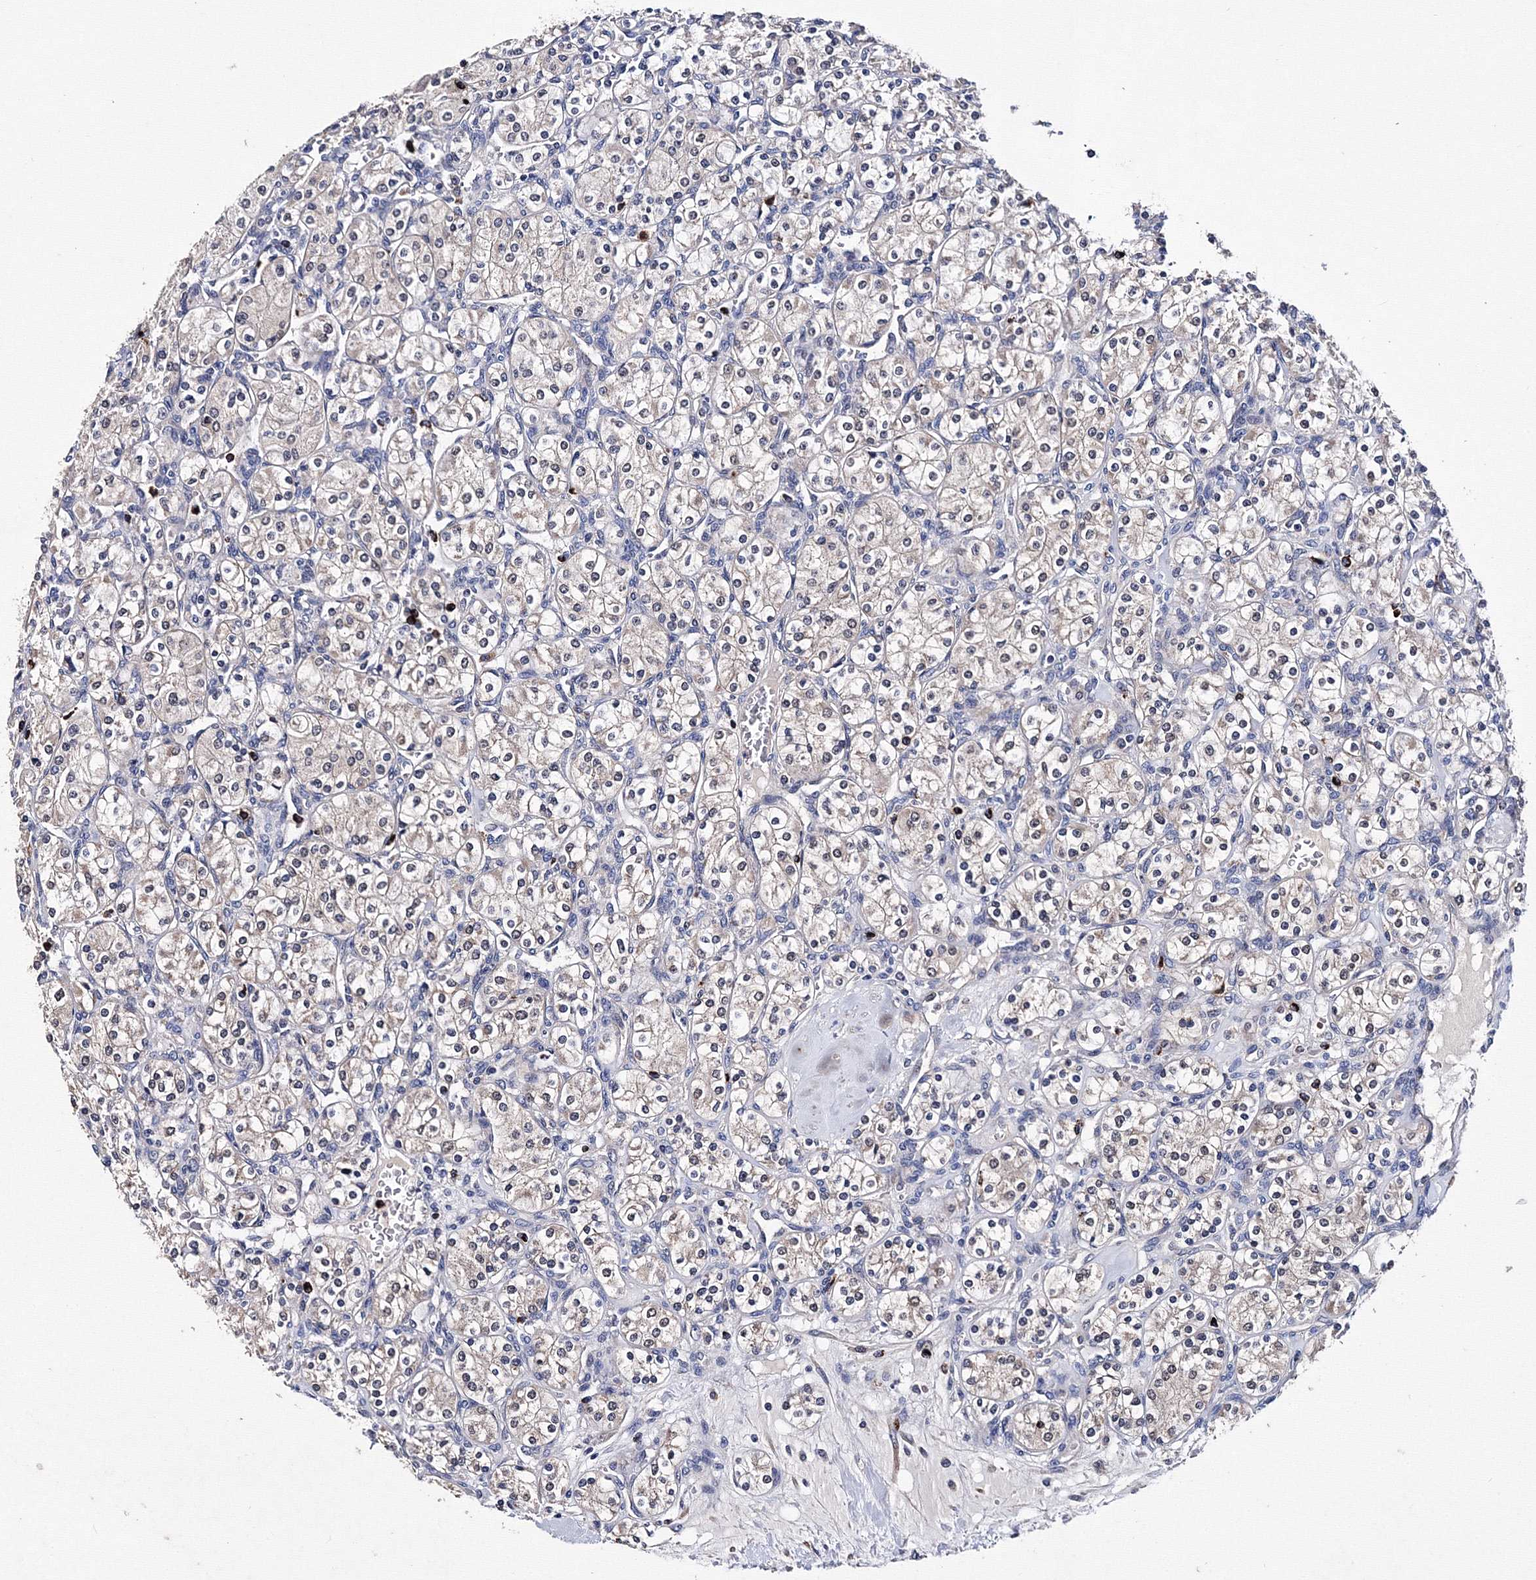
{"staining": {"intensity": "negative", "quantity": "none", "location": "none"}, "tissue": "renal cancer", "cell_type": "Tumor cells", "image_type": "cancer", "snomed": [{"axis": "morphology", "description": "Adenocarcinoma, NOS"}, {"axis": "topography", "description": "Kidney"}], "caption": "The immunohistochemistry micrograph has no significant positivity in tumor cells of adenocarcinoma (renal) tissue.", "gene": "PHYKPL", "patient": {"sex": "male", "age": 77}}